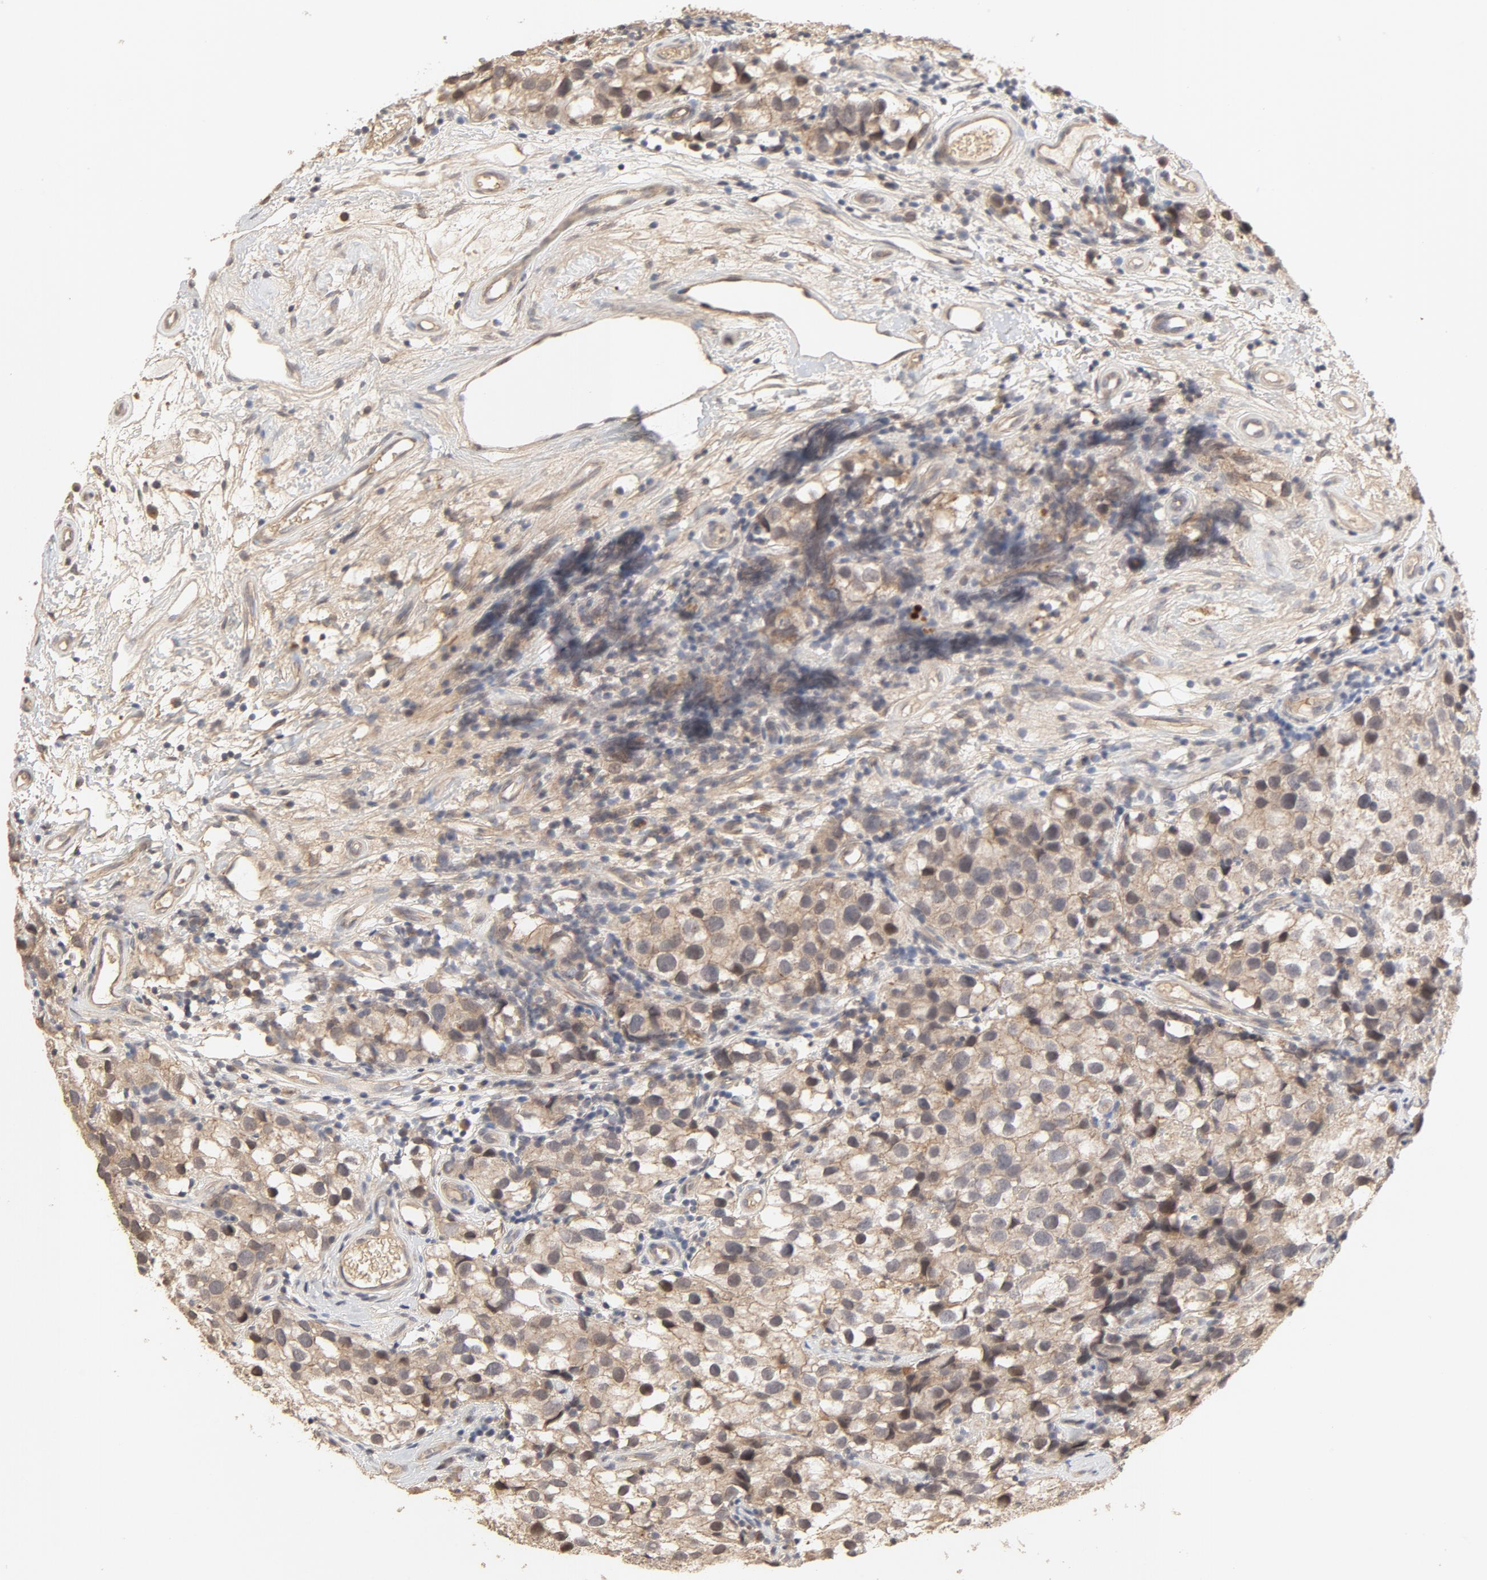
{"staining": {"intensity": "moderate", "quantity": ">75%", "location": "cytoplasmic/membranous,nuclear"}, "tissue": "testis cancer", "cell_type": "Tumor cells", "image_type": "cancer", "snomed": [{"axis": "morphology", "description": "Seminoma, NOS"}, {"axis": "topography", "description": "Testis"}], "caption": "Human testis cancer (seminoma) stained for a protein (brown) reveals moderate cytoplasmic/membranous and nuclear positive expression in approximately >75% of tumor cells.", "gene": "IL3RA", "patient": {"sex": "male", "age": 39}}